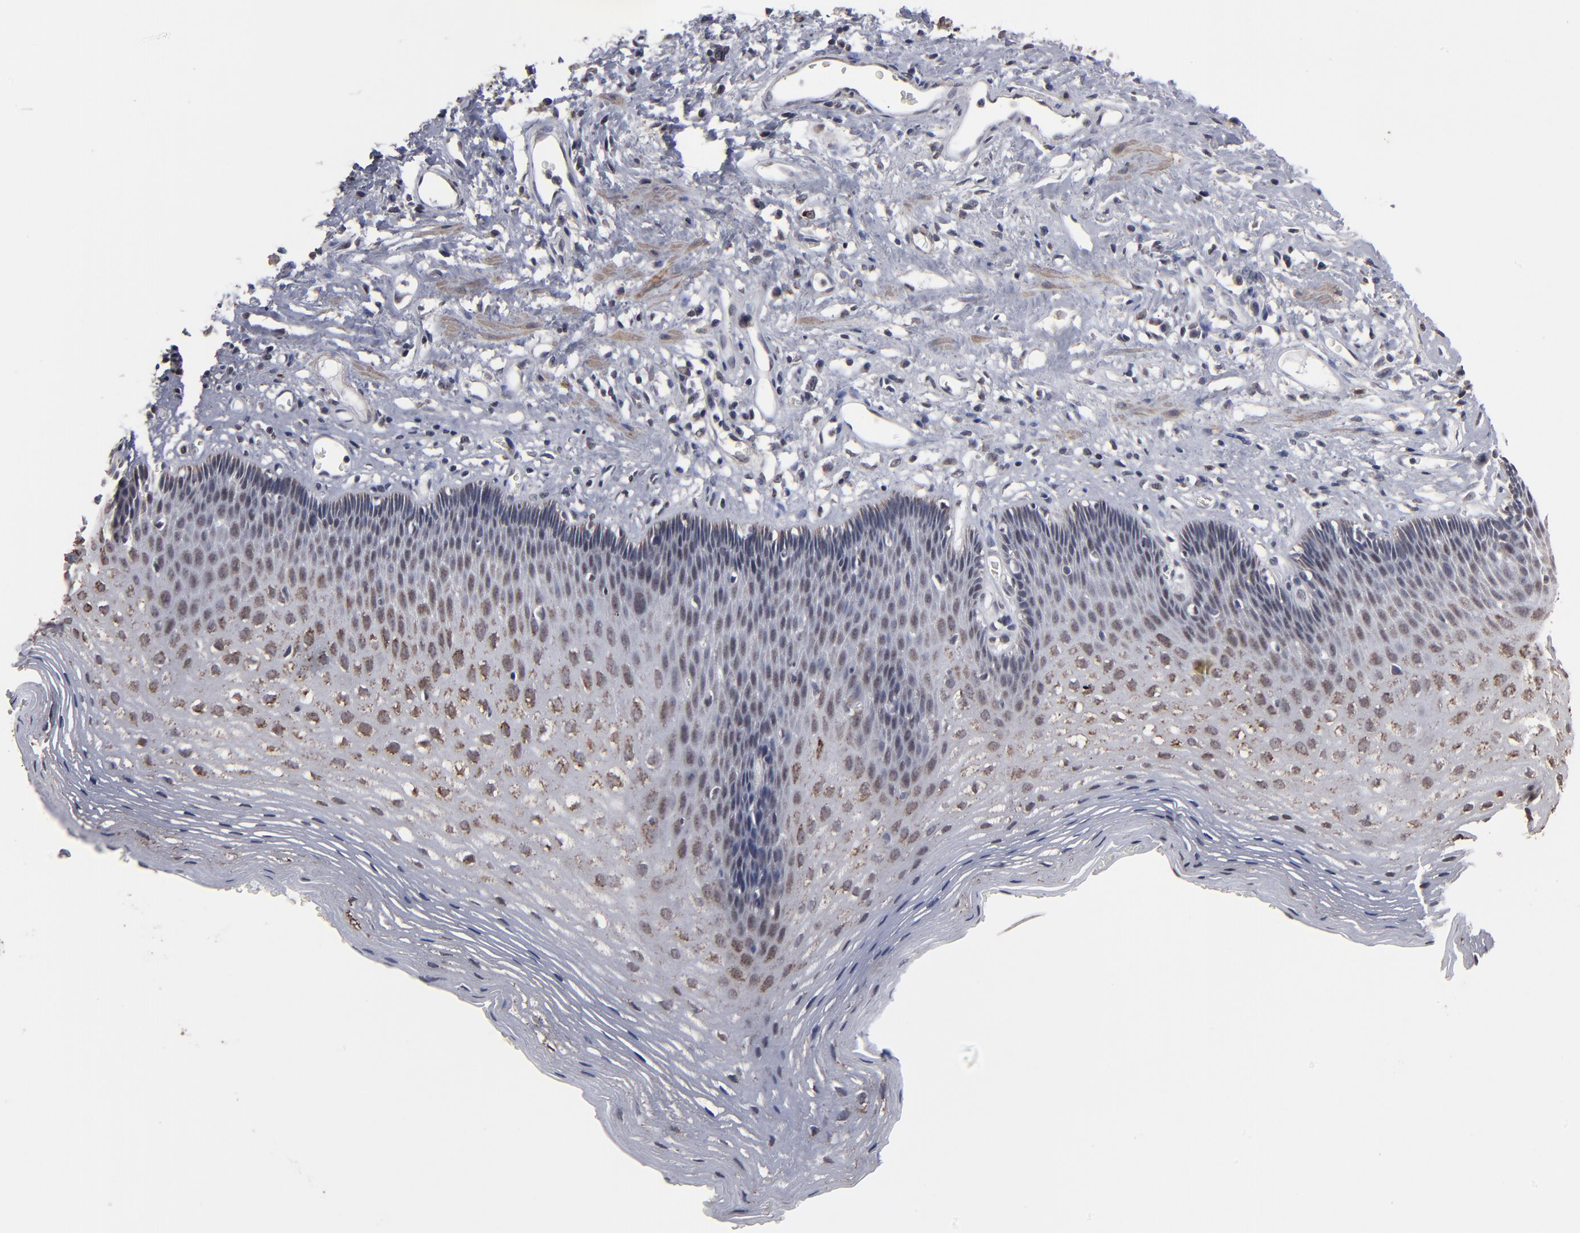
{"staining": {"intensity": "moderate", "quantity": "25%-75%", "location": "cytoplasmic/membranous"}, "tissue": "esophagus", "cell_type": "Squamous epithelial cells", "image_type": "normal", "snomed": [{"axis": "morphology", "description": "Normal tissue, NOS"}, {"axis": "topography", "description": "Esophagus"}], "caption": "A photomicrograph showing moderate cytoplasmic/membranous expression in approximately 25%-75% of squamous epithelial cells in unremarkable esophagus, as visualized by brown immunohistochemical staining.", "gene": "BNIP3", "patient": {"sex": "female", "age": 70}}